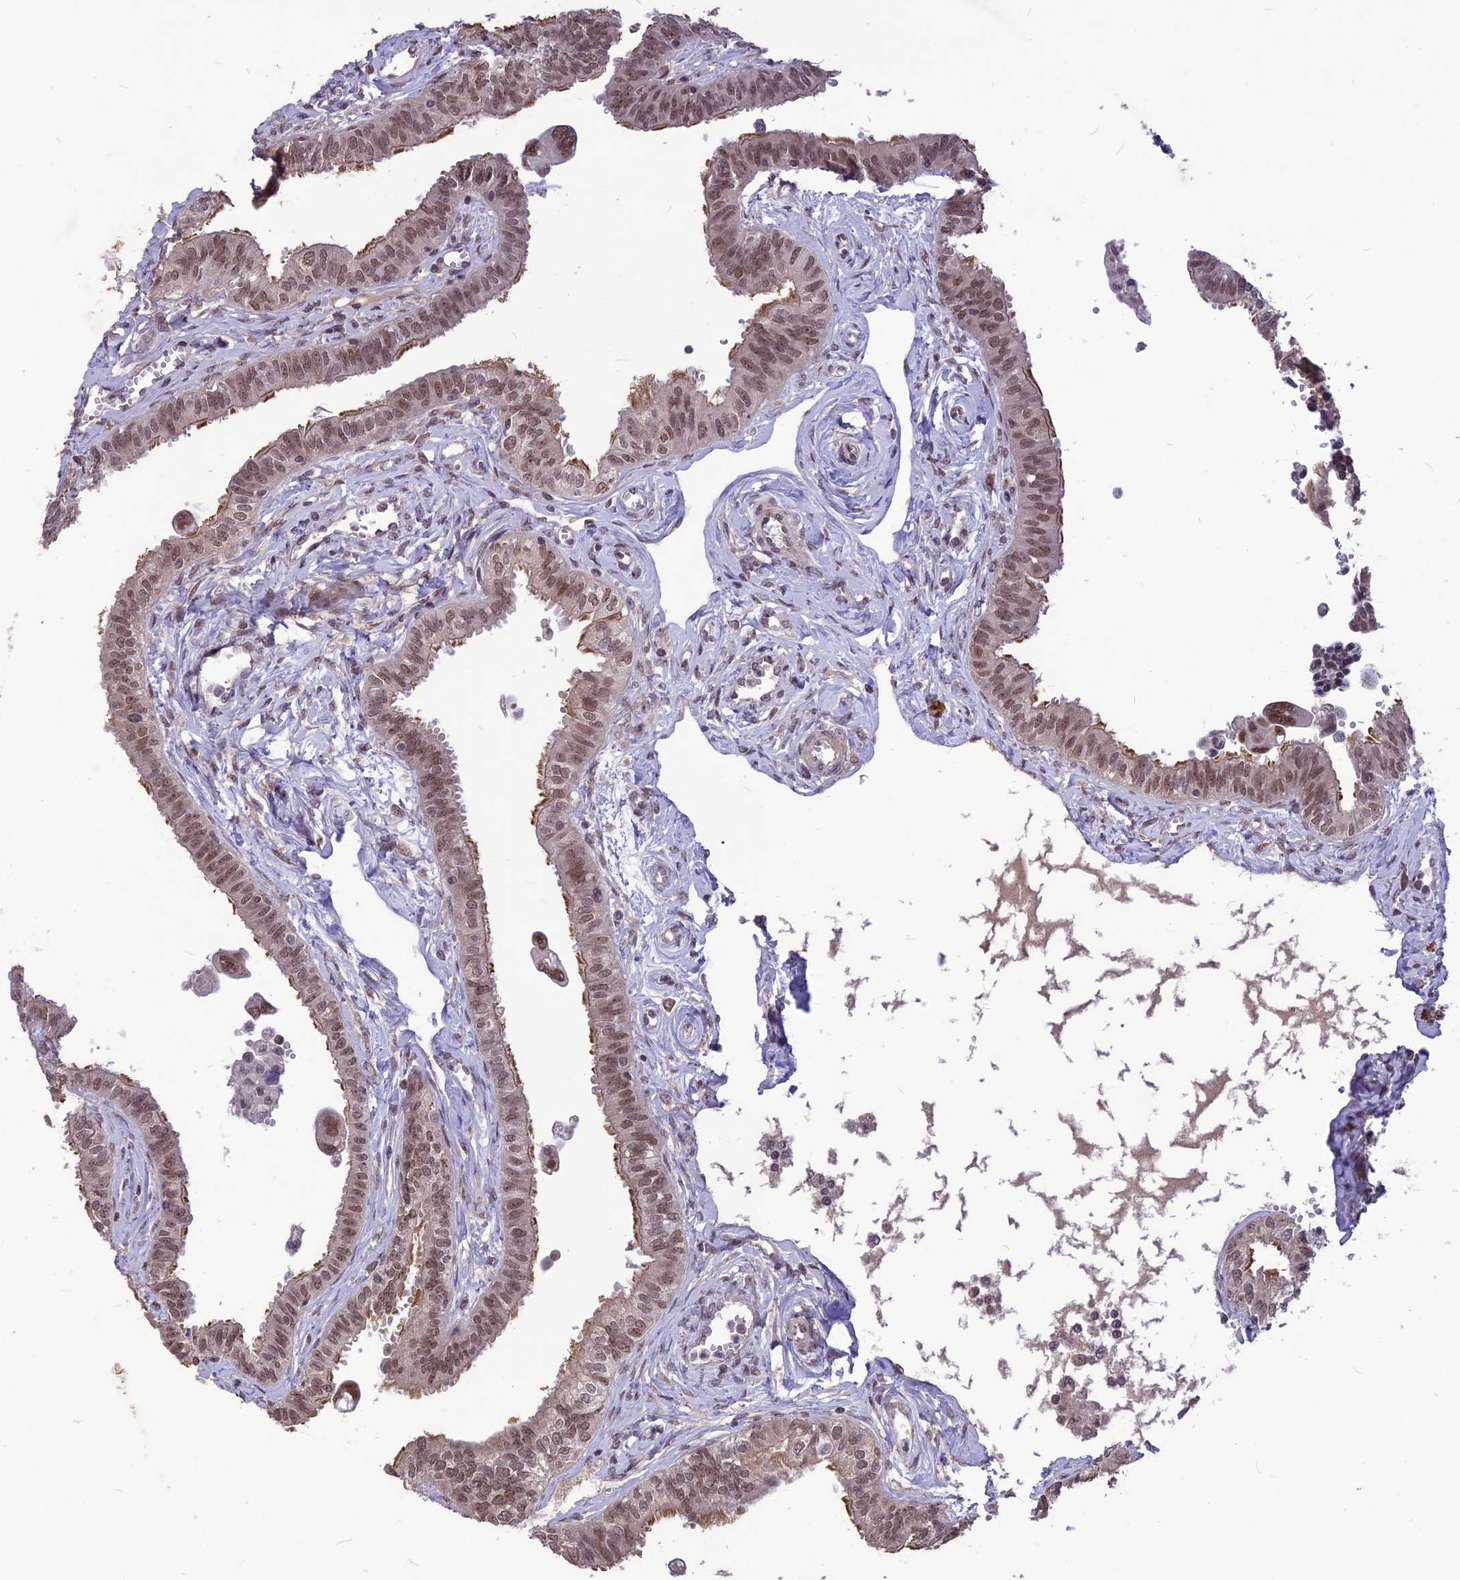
{"staining": {"intensity": "moderate", "quantity": ">75%", "location": "nuclear"}, "tissue": "fallopian tube", "cell_type": "Glandular cells", "image_type": "normal", "snomed": [{"axis": "morphology", "description": "Normal tissue, NOS"}, {"axis": "morphology", "description": "Carcinoma, NOS"}, {"axis": "topography", "description": "Fallopian tube"}, {"axis": "topography", "description": "Ovary"}], "caption": "Immunohistochemistry (IHC) staining of normal fallopian tube, which exhibits medium levels of moderate nuclear staining in about >75% of glandular cells indicating moderate nuclear protein staining. The staining was performed using DAB (brown) for protein detection and nuclei were counterstained in hematoxylin (blue).", "gene": "DIS3", "patient": {"sex": "female", "age": 59}}